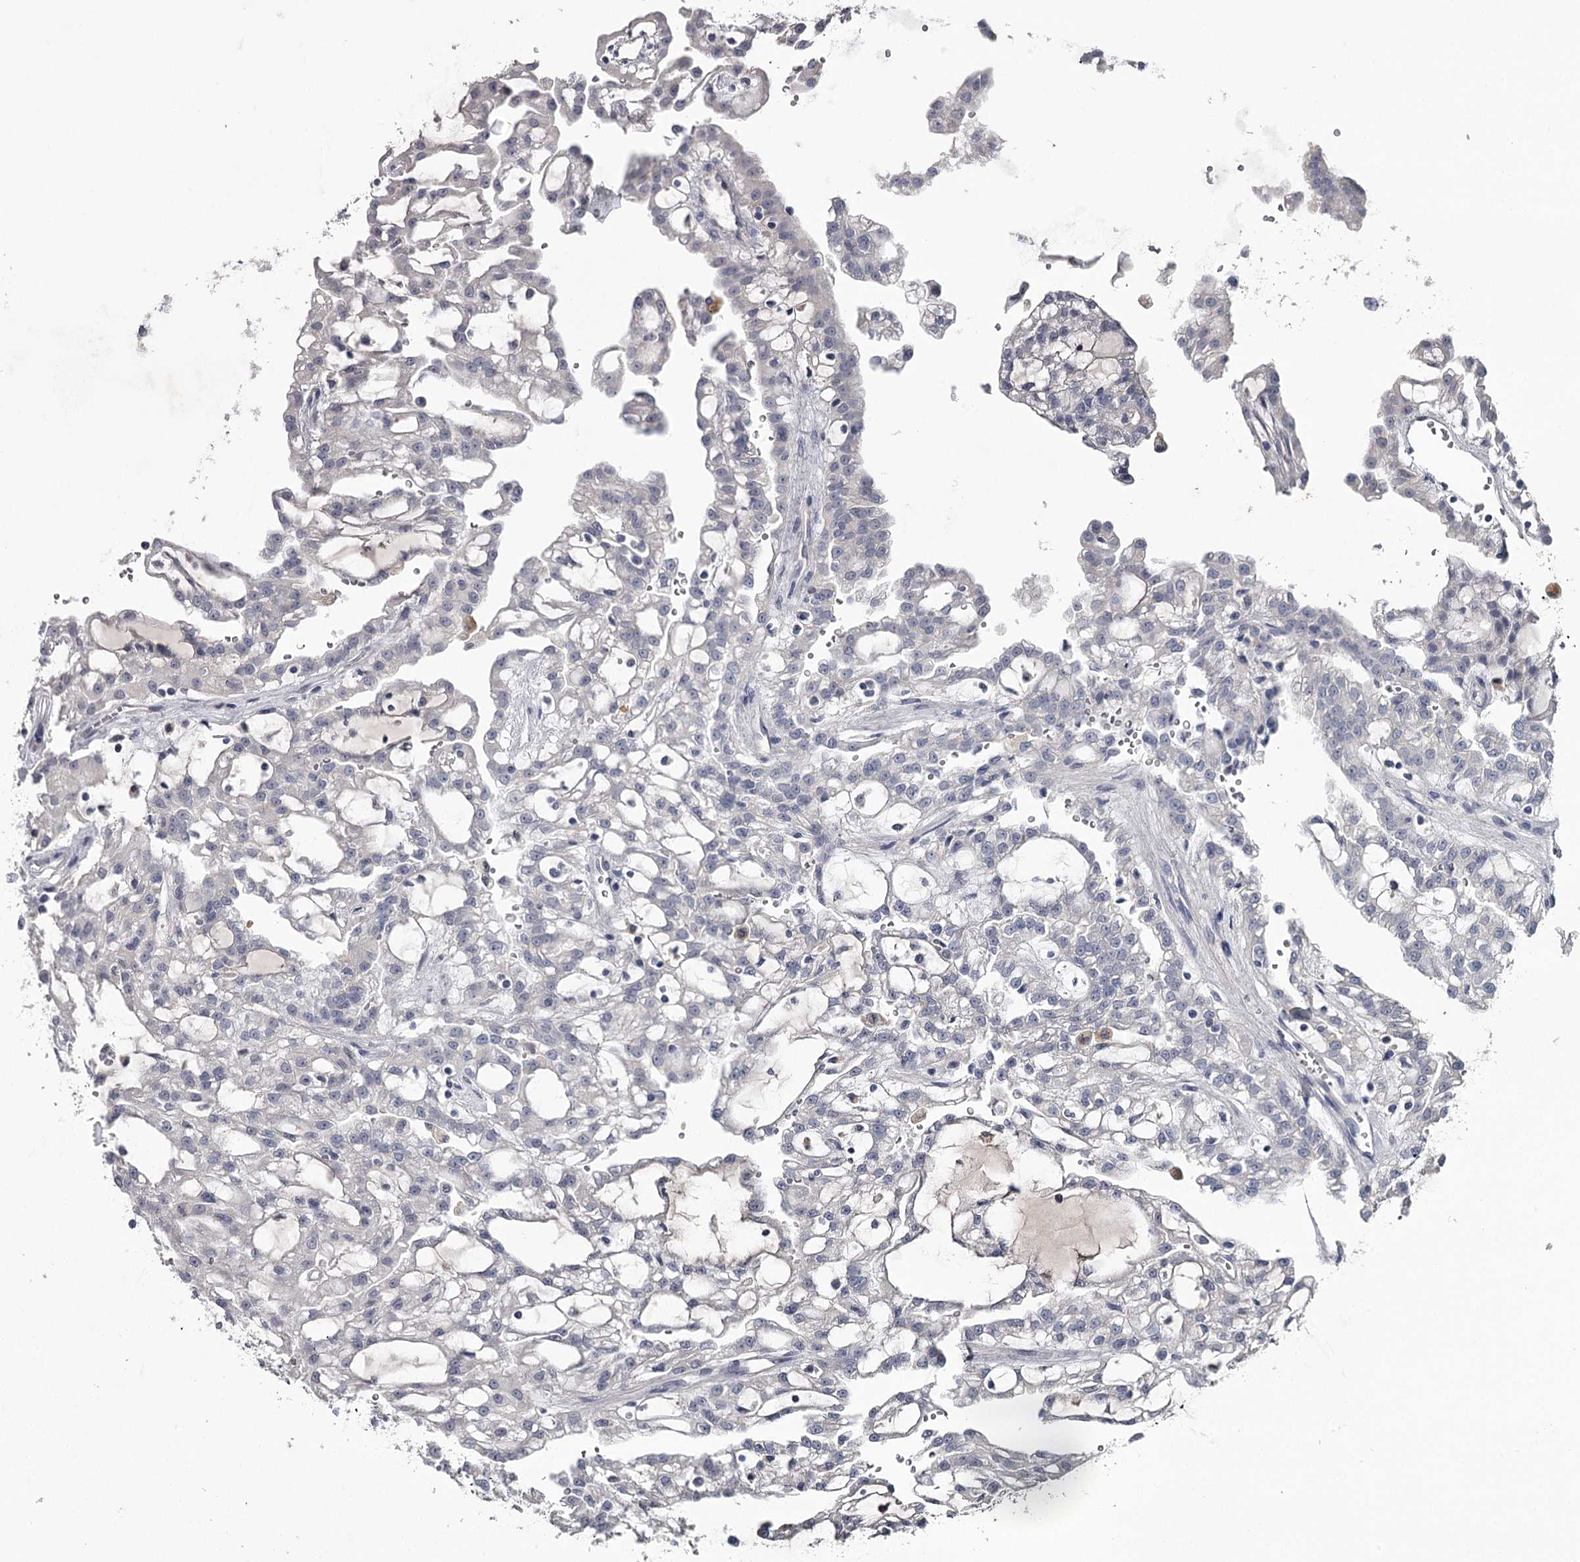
{"staining": {"intensity": "negative", "quantity": "none", "location": "none"}, "tissue": "renal cancer", "cell_type": "Tumor cells", "image_type": "cancer", "snomed": [{"axis": "morphology", "description": "Adenocarcinoma, NOS"}, {"axis": "topography", "description": "Kidney"}], "caption": "DAB immunohistochemical staining of renal cancer displays no significant positivity in tumor cells.", "gene": "FDXACB1", "patient": {"sex": "male", "age": 63}}